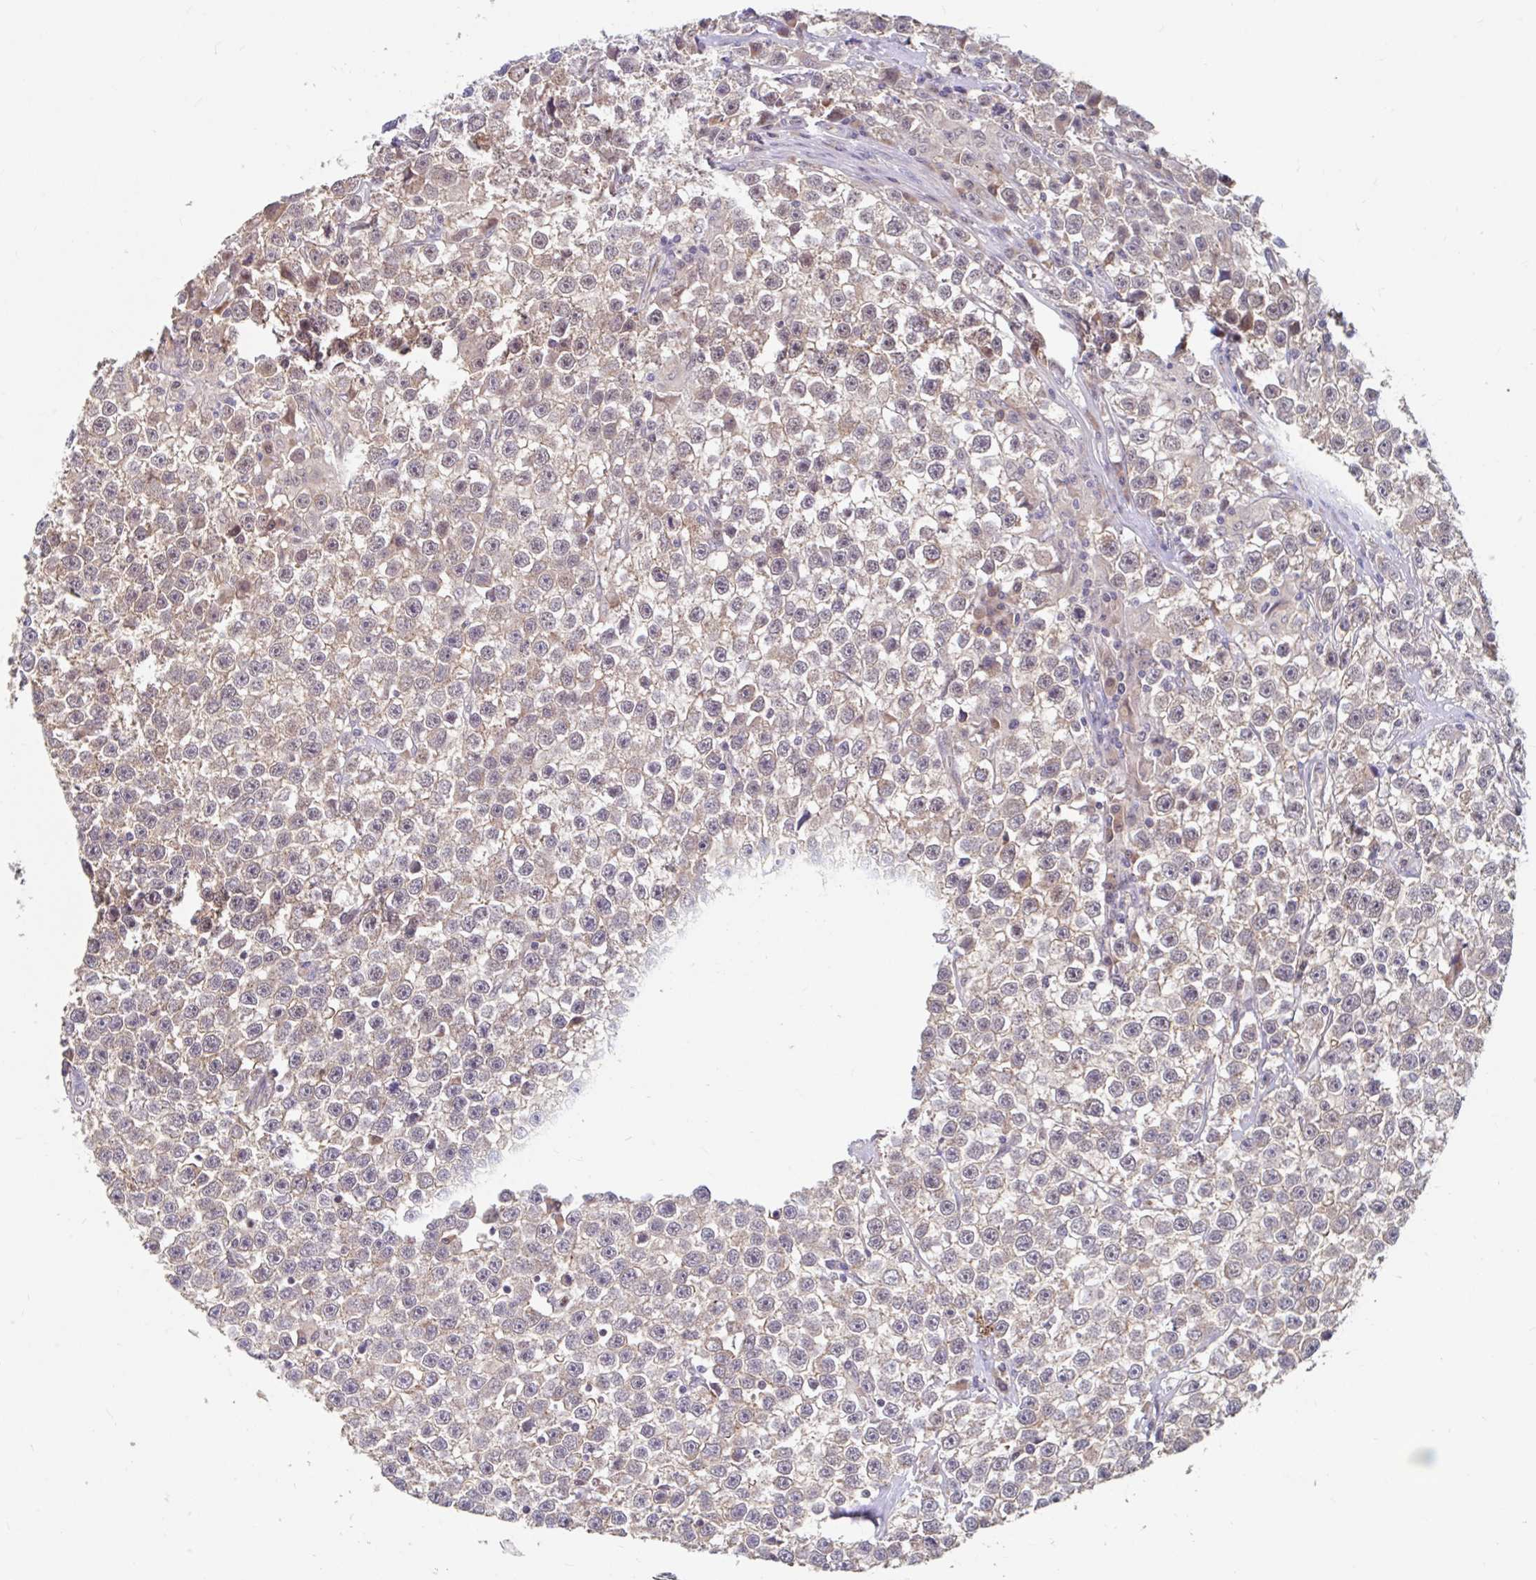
{"staining": {"intensity": "negative", "quantity": "none", "location": "none"}, "tissue": "testis cancer", "cell_type": "Tumor cells", "image_type": "cancer", "snomed": [{"axis": "morphology", "description": "Seminoma, NOS"}, {"axis": "topography", "description": "Testis"}], "caption": "Tumor cells show no significant positivity in testis seminoma.", "gene": "STYXL1", "patient": {"sex": "male", "age": 31}}